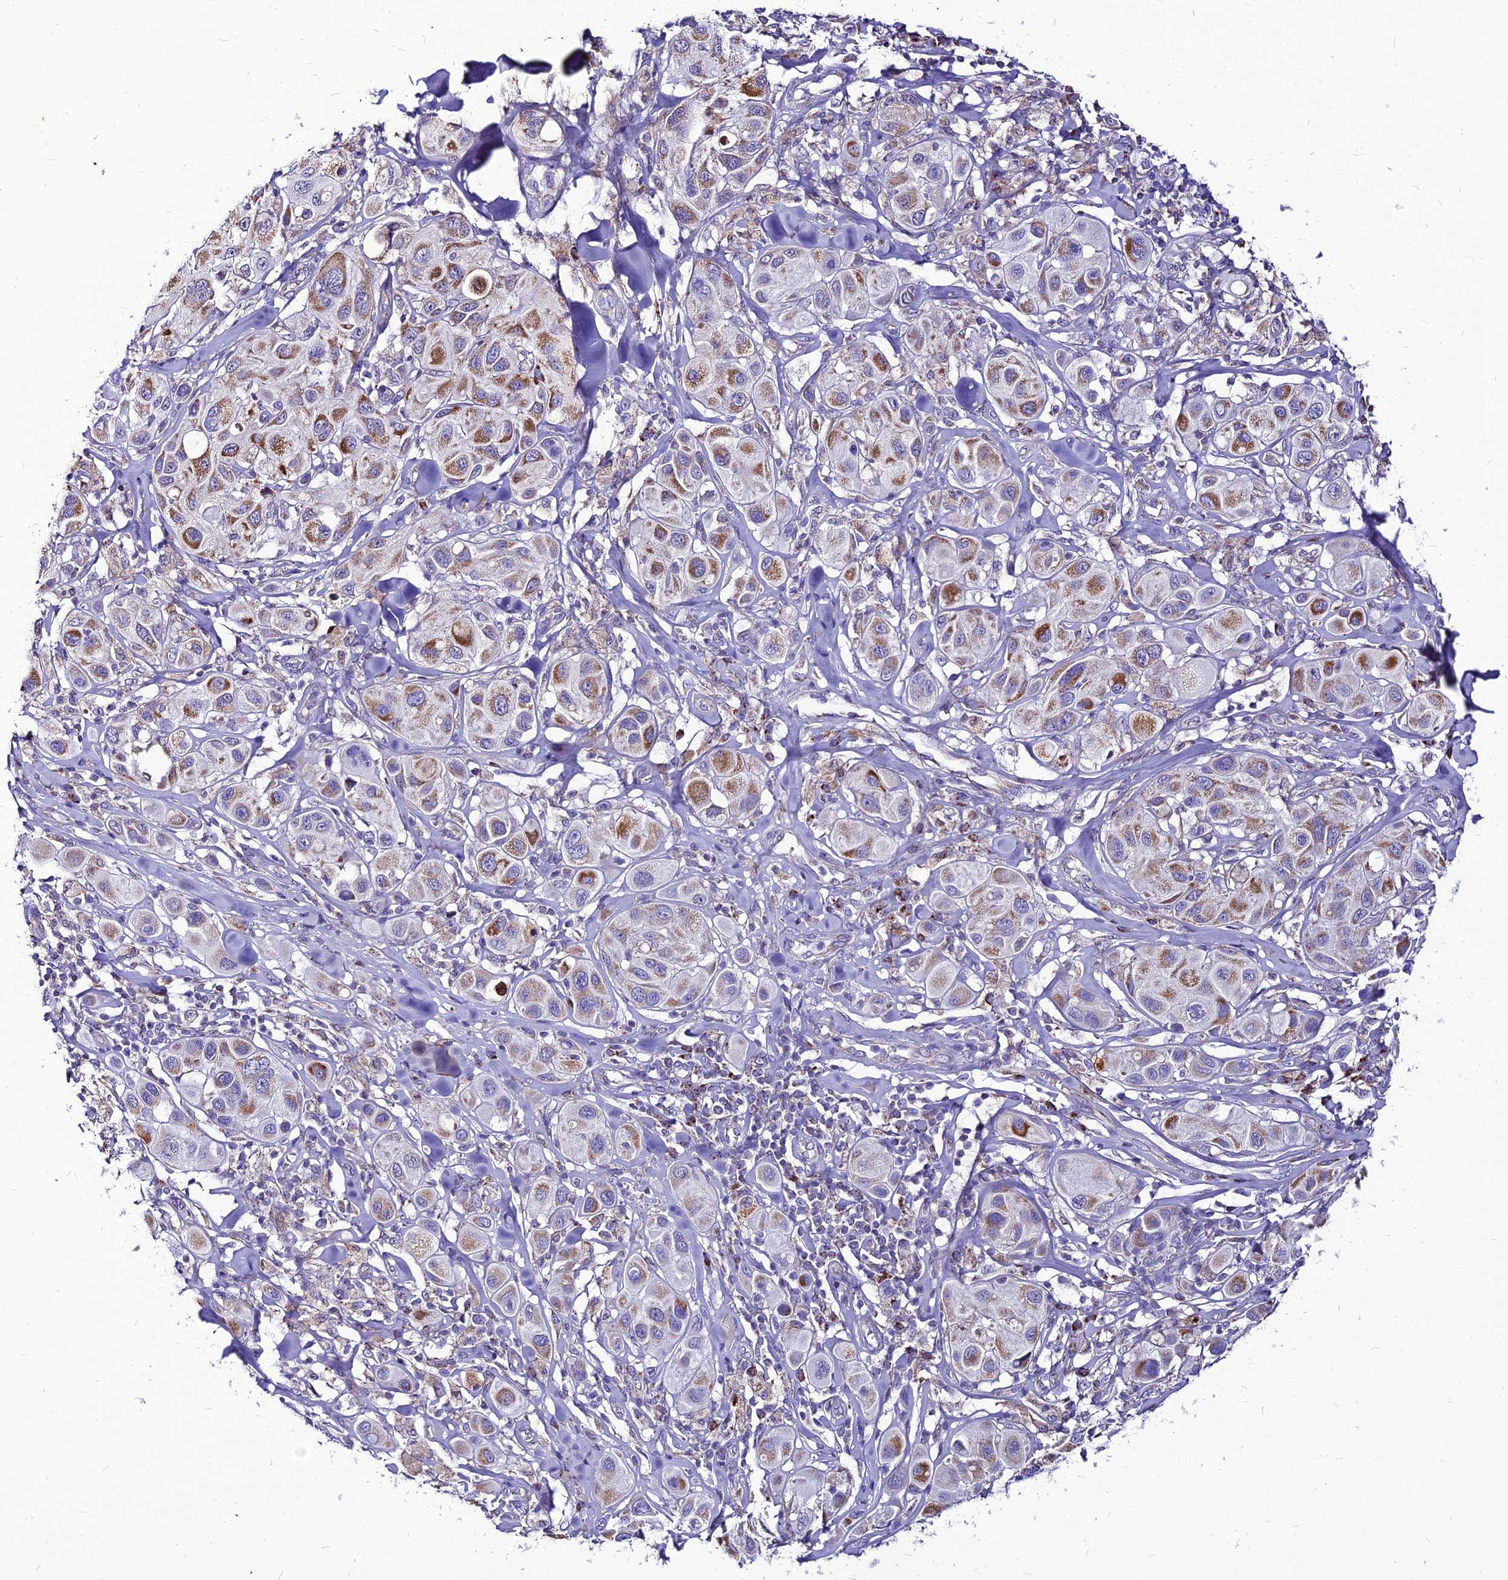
{"staining": {"intensity": "moderate", "quantity": "25%-75%", "location": "cytoplasmic/membranous"}, "tissue": "melanoma", "cell_type": "Tumor cells", "image_type": "cancer", "snomed": [{"axis": "morphology", "description": "Malignant melanoma, Metastatic site"}, {"axis": "topography", "description": "Skin"}], "caption": "Moderate cytoplasmic/membranous protein positivity is identified in about 25%-75% of tumor cells in malignant melanoma (metastatic site).", "gene": "ECI1", "patient": {"sex": "male", "age": 41}}